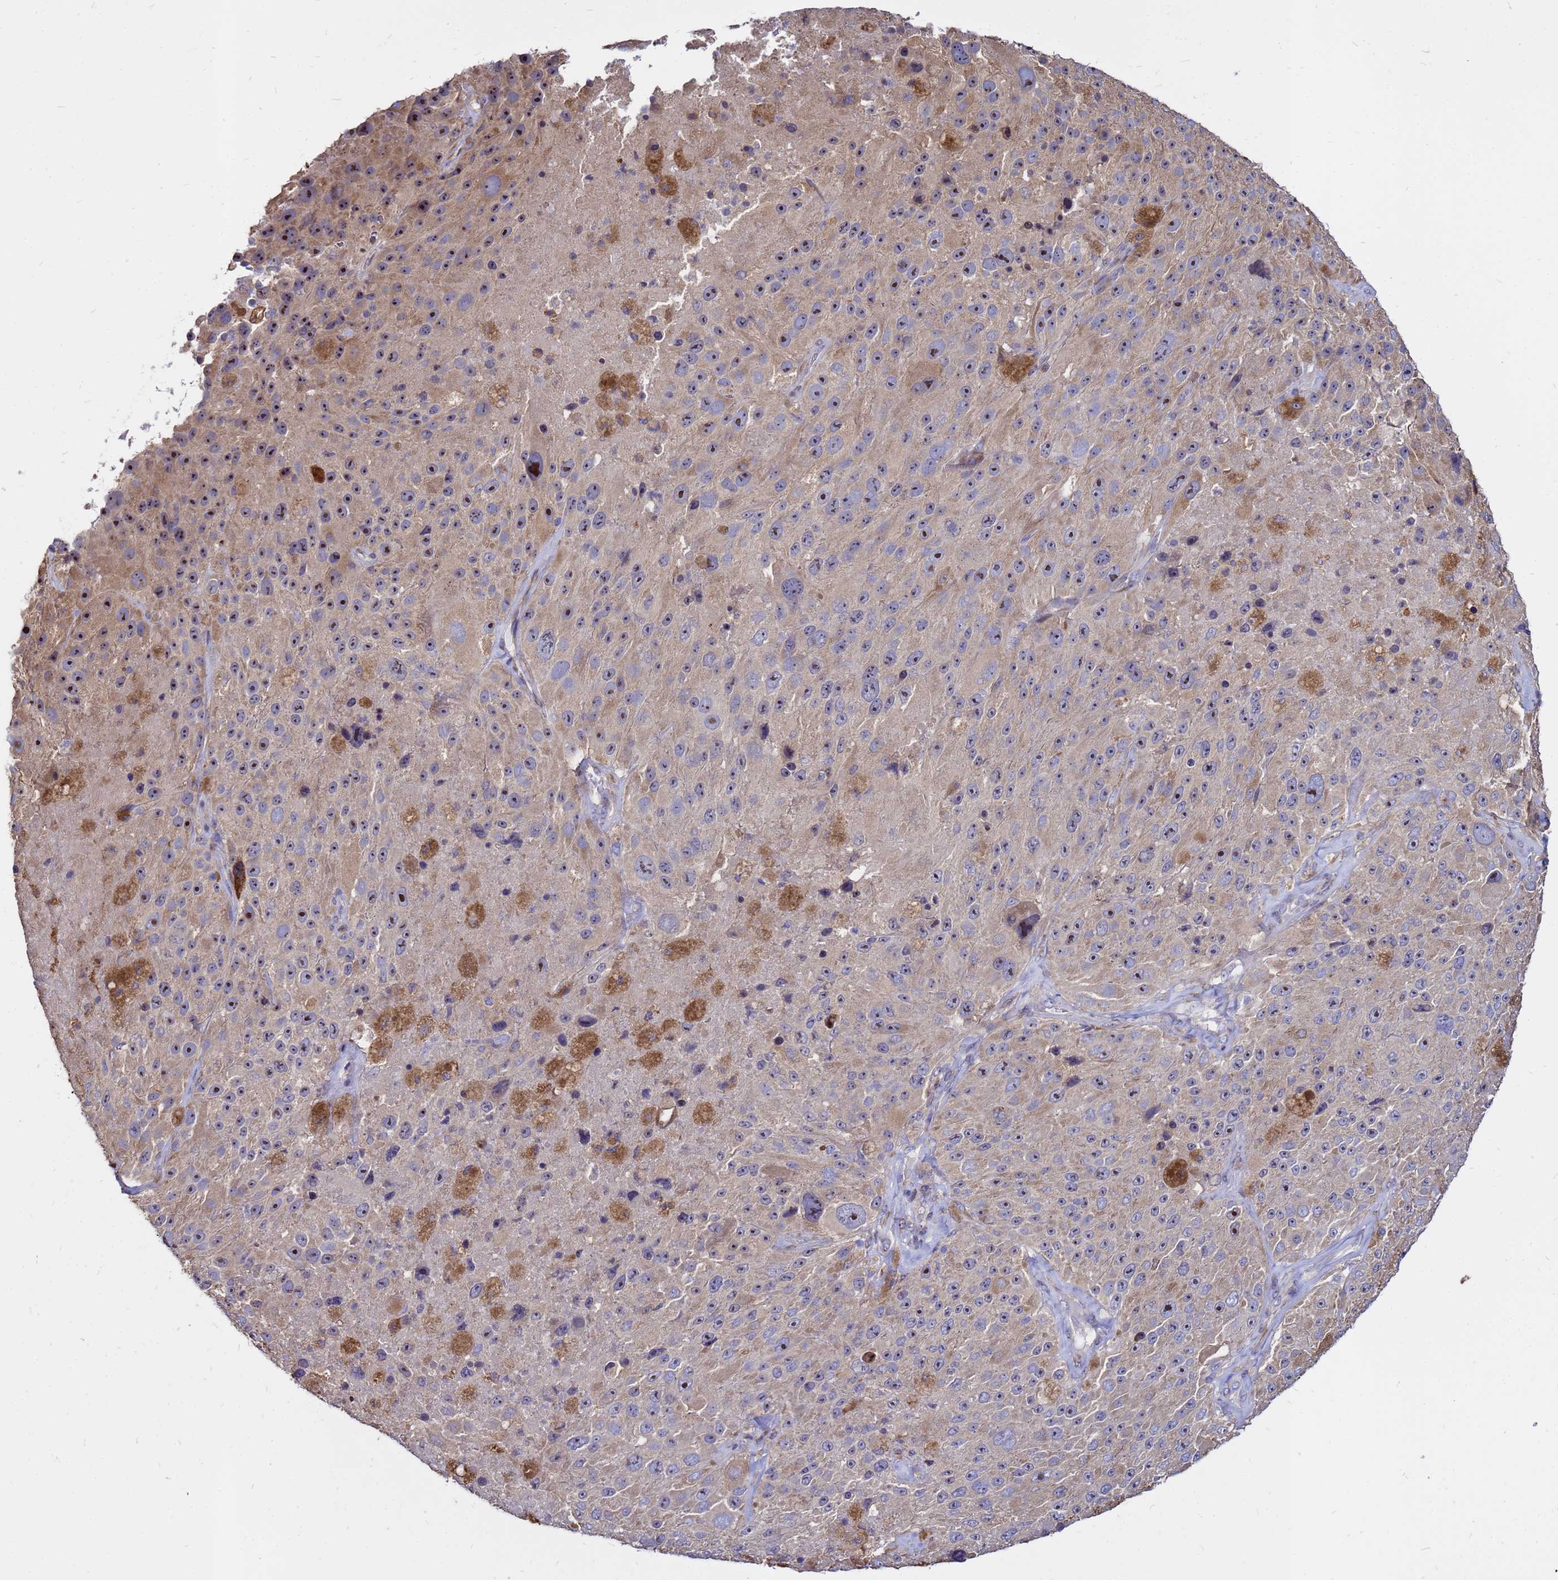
{"staining": {"intensity": "moderate", "quantity": "25%-75%", "location": "cytoplasmic/membranous,nuclear"}, "tissue": "melanoma", "cell_type": "Tumor cells", "image_type": "cancer", "snomed": [{"axis": "morphology", "description": "Malignant melanoma, Metastatic site"}, {"axis": "topography", "description": "Lymph node"}], "caption": "Moderate cytoplasmic/membranous and nuclear protein staining is present in about 25%-75% of tumor cells in malignant melanoma (metastatic site).", "gene": "MOB2", "patient": {"sex": "male", "age": 62}}